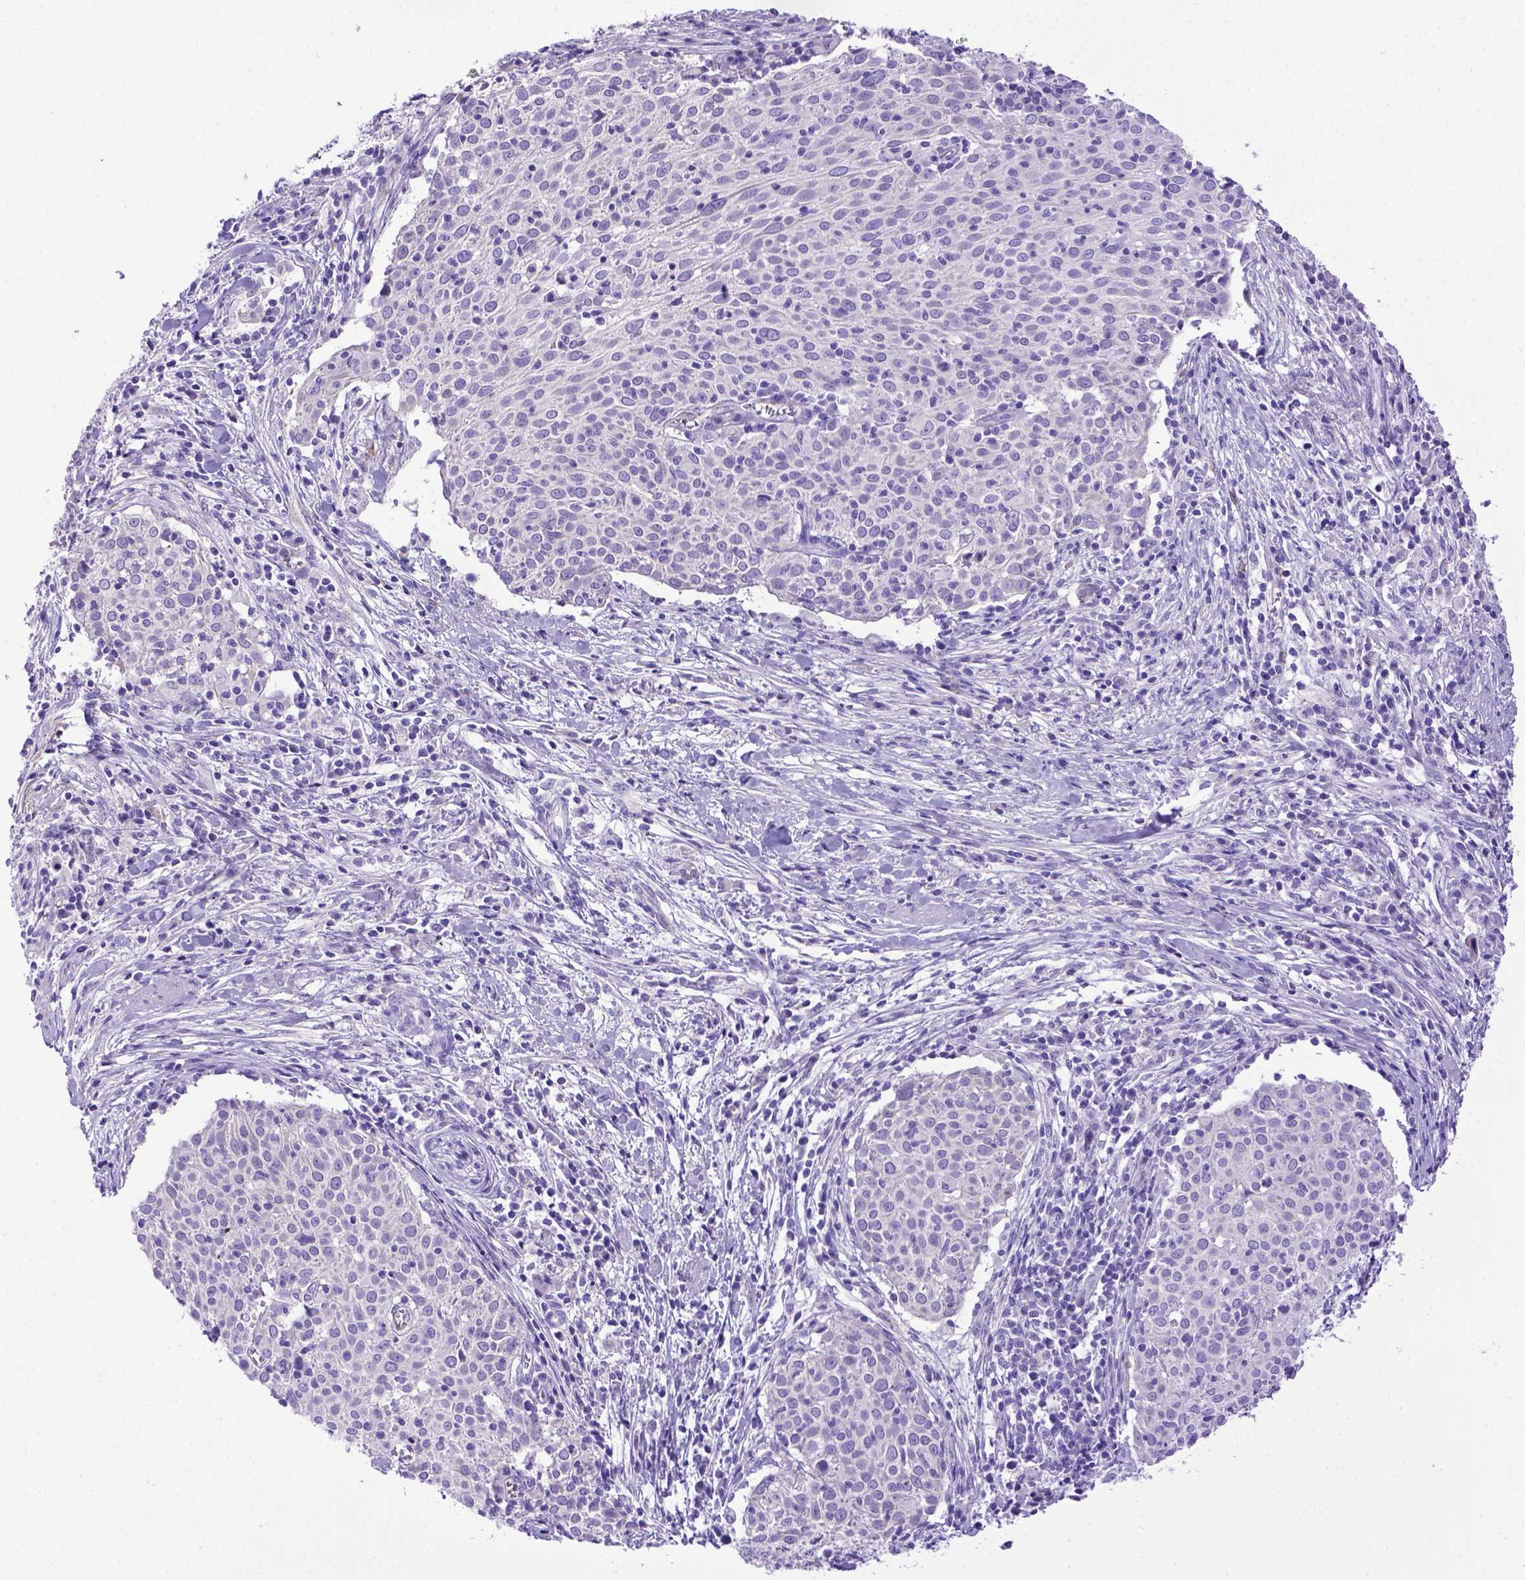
{"staining": {"intensity": "moderate", "quantity": "<25%", "location": "cytoplasmic/membranous"}, "tissue": "cervical cancer", "cell_type": "Tumor cells", "image_type": "cancer", "snomed": [{"axis": "morphology", "description": "Squamous cell carcinoma, NOS"}, {"axis": "topography", "description": "Cervix"}], "caption": "Immunohistochemical staining of human cervical squamous cell carcinoma demonstrates moderate cytoplasmic/membranous protein expression in about <25% of tumor cells. The staining was performed using DAB to visualize the protein expression in brown, while the nuclei were stained in blue with hematoxylin (Magnification: 20x).", "gene": "PTGES", "patient": {"sex": "female", "age": 39}}